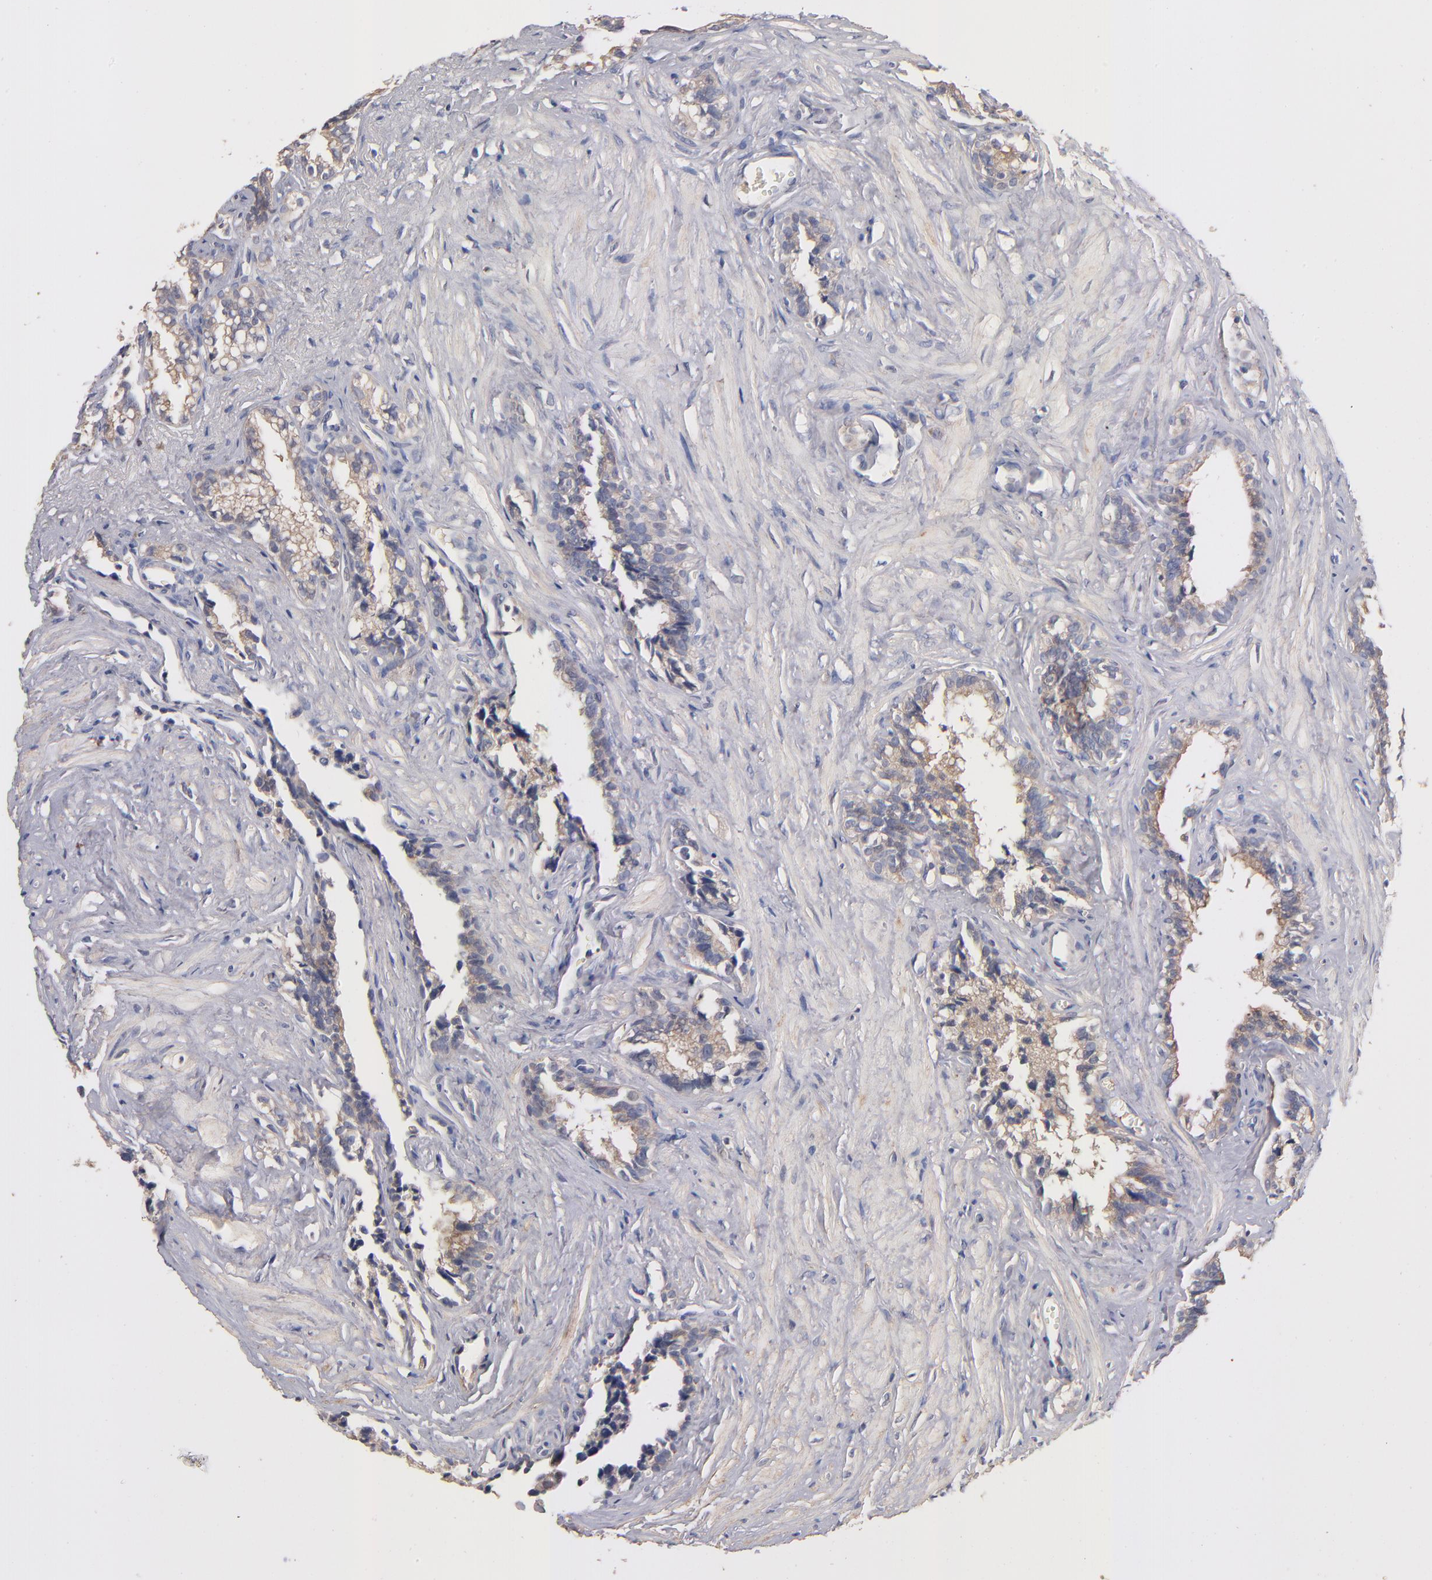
{"staining": {"intensity": "moderate", "quantity": ">75%", "location": "cytoplasmic/membranous"}, "tissue": "seminal vesicle", "cell_type": "Glandular cells", "image_type": "normal", "snomed": [{"axis": "morphology", "description": "Normal tissue, NOS"}, {"axis": "topography", "description": "Seminal veicle"}], "caption": "Immunohistochemistry (IHC) of unremarkable seminal vesicle demonstrates medium levels of moderate cytoplasmic/membranous staining in about >75% of glandular cells. (DAB IHC with brightfield microscopy, high magnification).", "gene": "DACT1", "patient": {"sex": "male", "age": 60}}